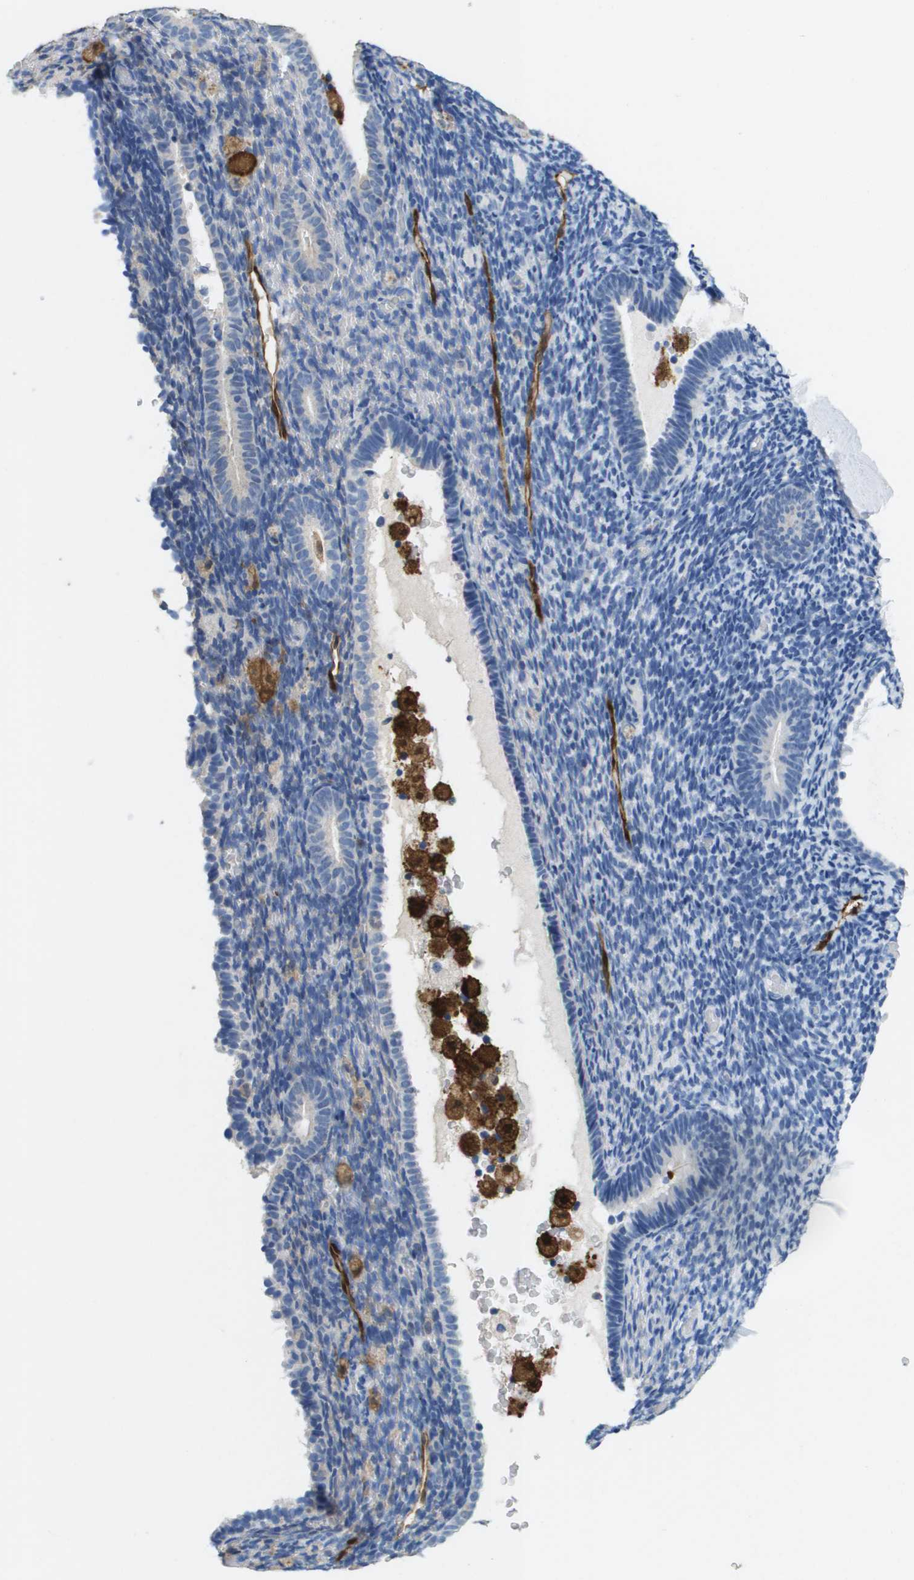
{"staining": {"intensity": "negative", "quantity": "none", "location": "none"}, "tissue": "endometrium", "cell_type": "Cells in endometrial stroma", "image_type": "normal", "snomed": [{"axis": "morphology", "description": "Normal tissue, NOS"}, {"axis": "topography", "description": "Endometrium"}], "caption": "Protein analysis of unremarkable endometrium exhibits no significant staining in cells in endometrial stroma. (Brightfield microscopy of DAB (3,3'-diaminobenzidine) immunohistochemistry at high magnification).", "gene": "FABP5", "patient": {"sex": "female", "age": 51}}